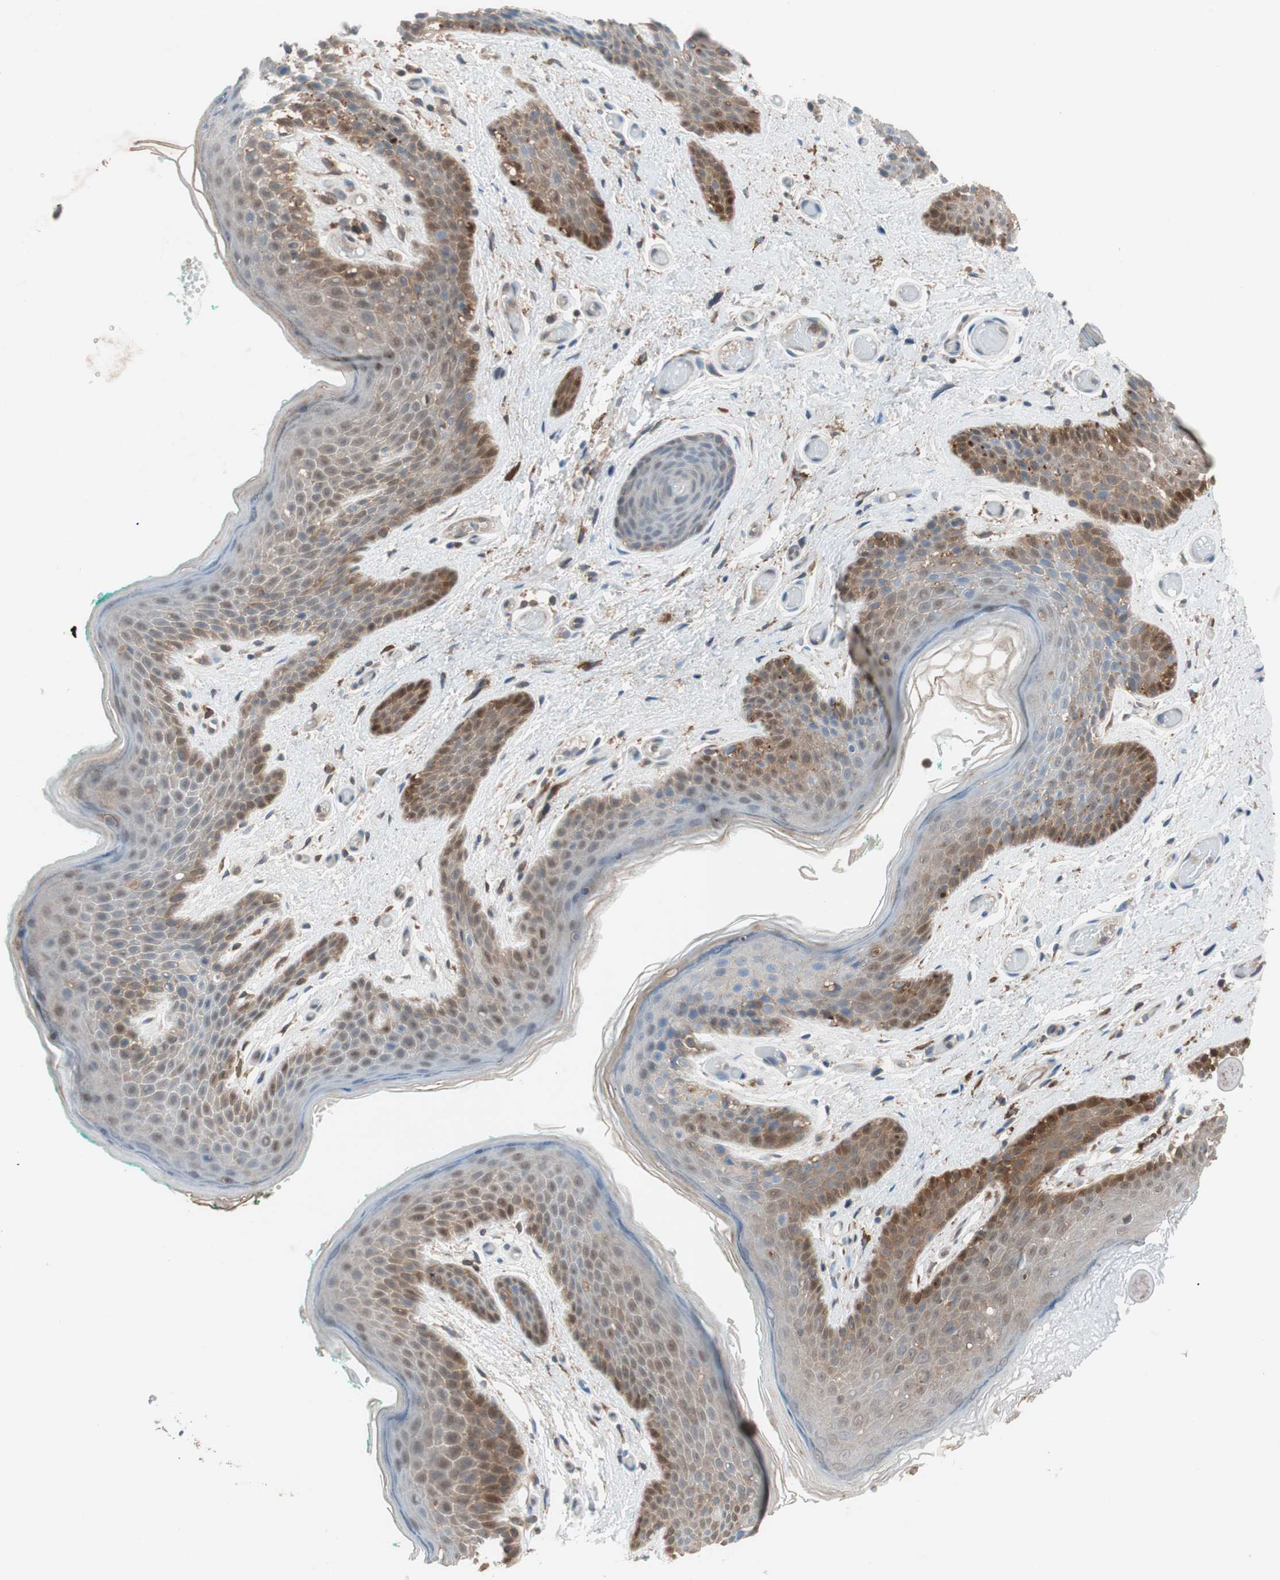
{"staining": {"intensity": "weak", "quantity": "<25%", "location": "cytoplasmic/membranous,nuclear"}, "tissue": "skin", "cell_type": "Epidermal cells", "image_type": "normal", "snomed": [{"axis": "morphology", "description": "Normal tissue, NOS"}, {"axis": "topography", "description": "Anal"}], "caption": "This is an IHC image of benign human skin. There is no staining in epidermal cells.", "gene": "GALT", "patient": {"sex": "male", "age": 74}}